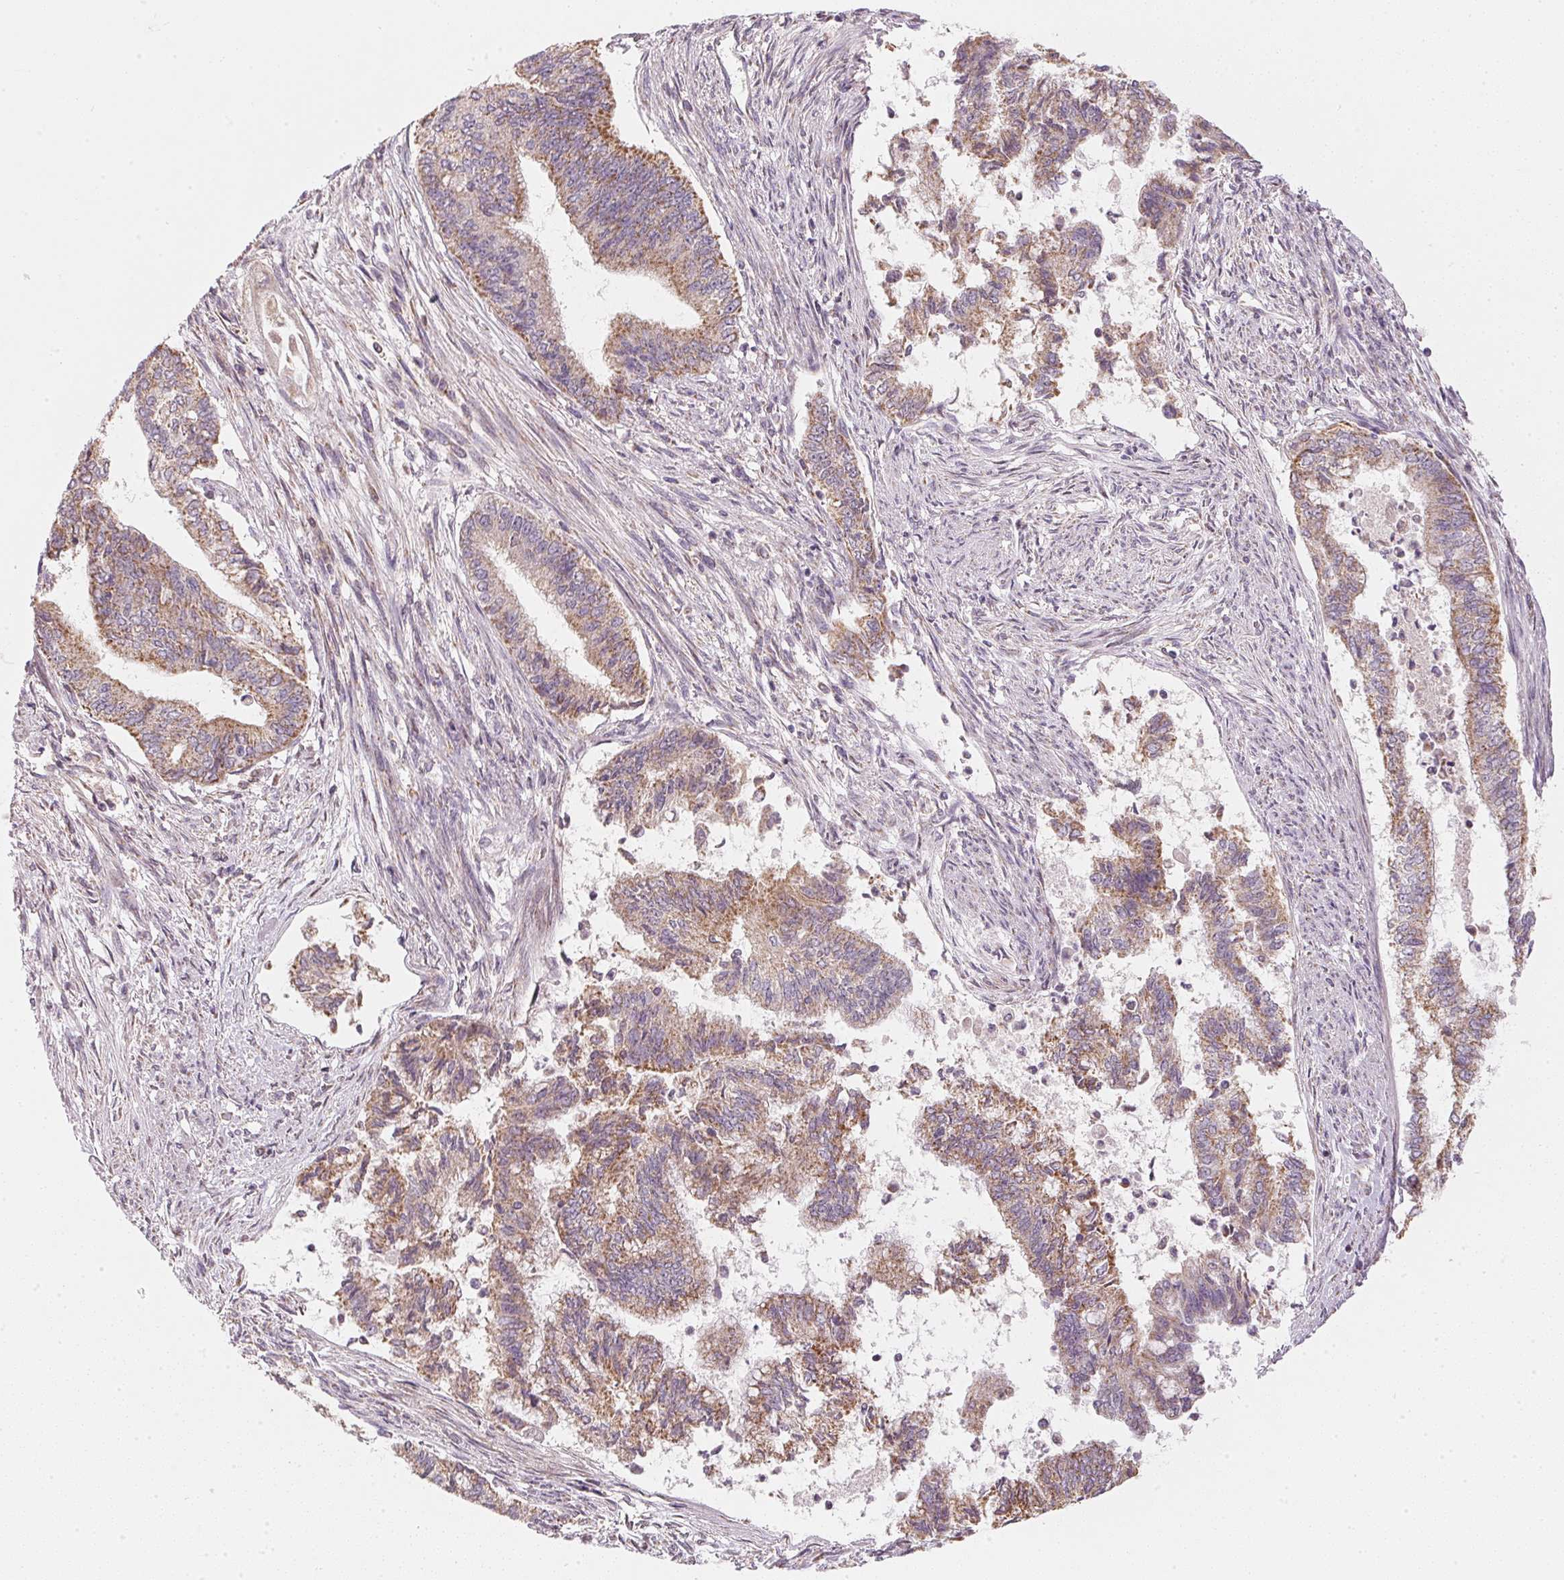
{"staining": {"intensity": "moderate", "quantity": ">75%", "location": "cytoplasmic/membranous"}, "tissue": "endometrial cancer", "cell_type": "Tumor cells", "image_type": "cancer", "snomed": [{"axis": "morphology", "description": "Adenocarcinoma, NOS"}, {"axis": "topography", "description": "Endometrium"}], "caption": "Immunohistochemical staining of endometrial cancer exhibits medium levels of moderate cytoplasmic/membranous positivity in about >75% of tumor cells.", "gene": "COQ7", "patient": {"sex": "female", "age": 65}}